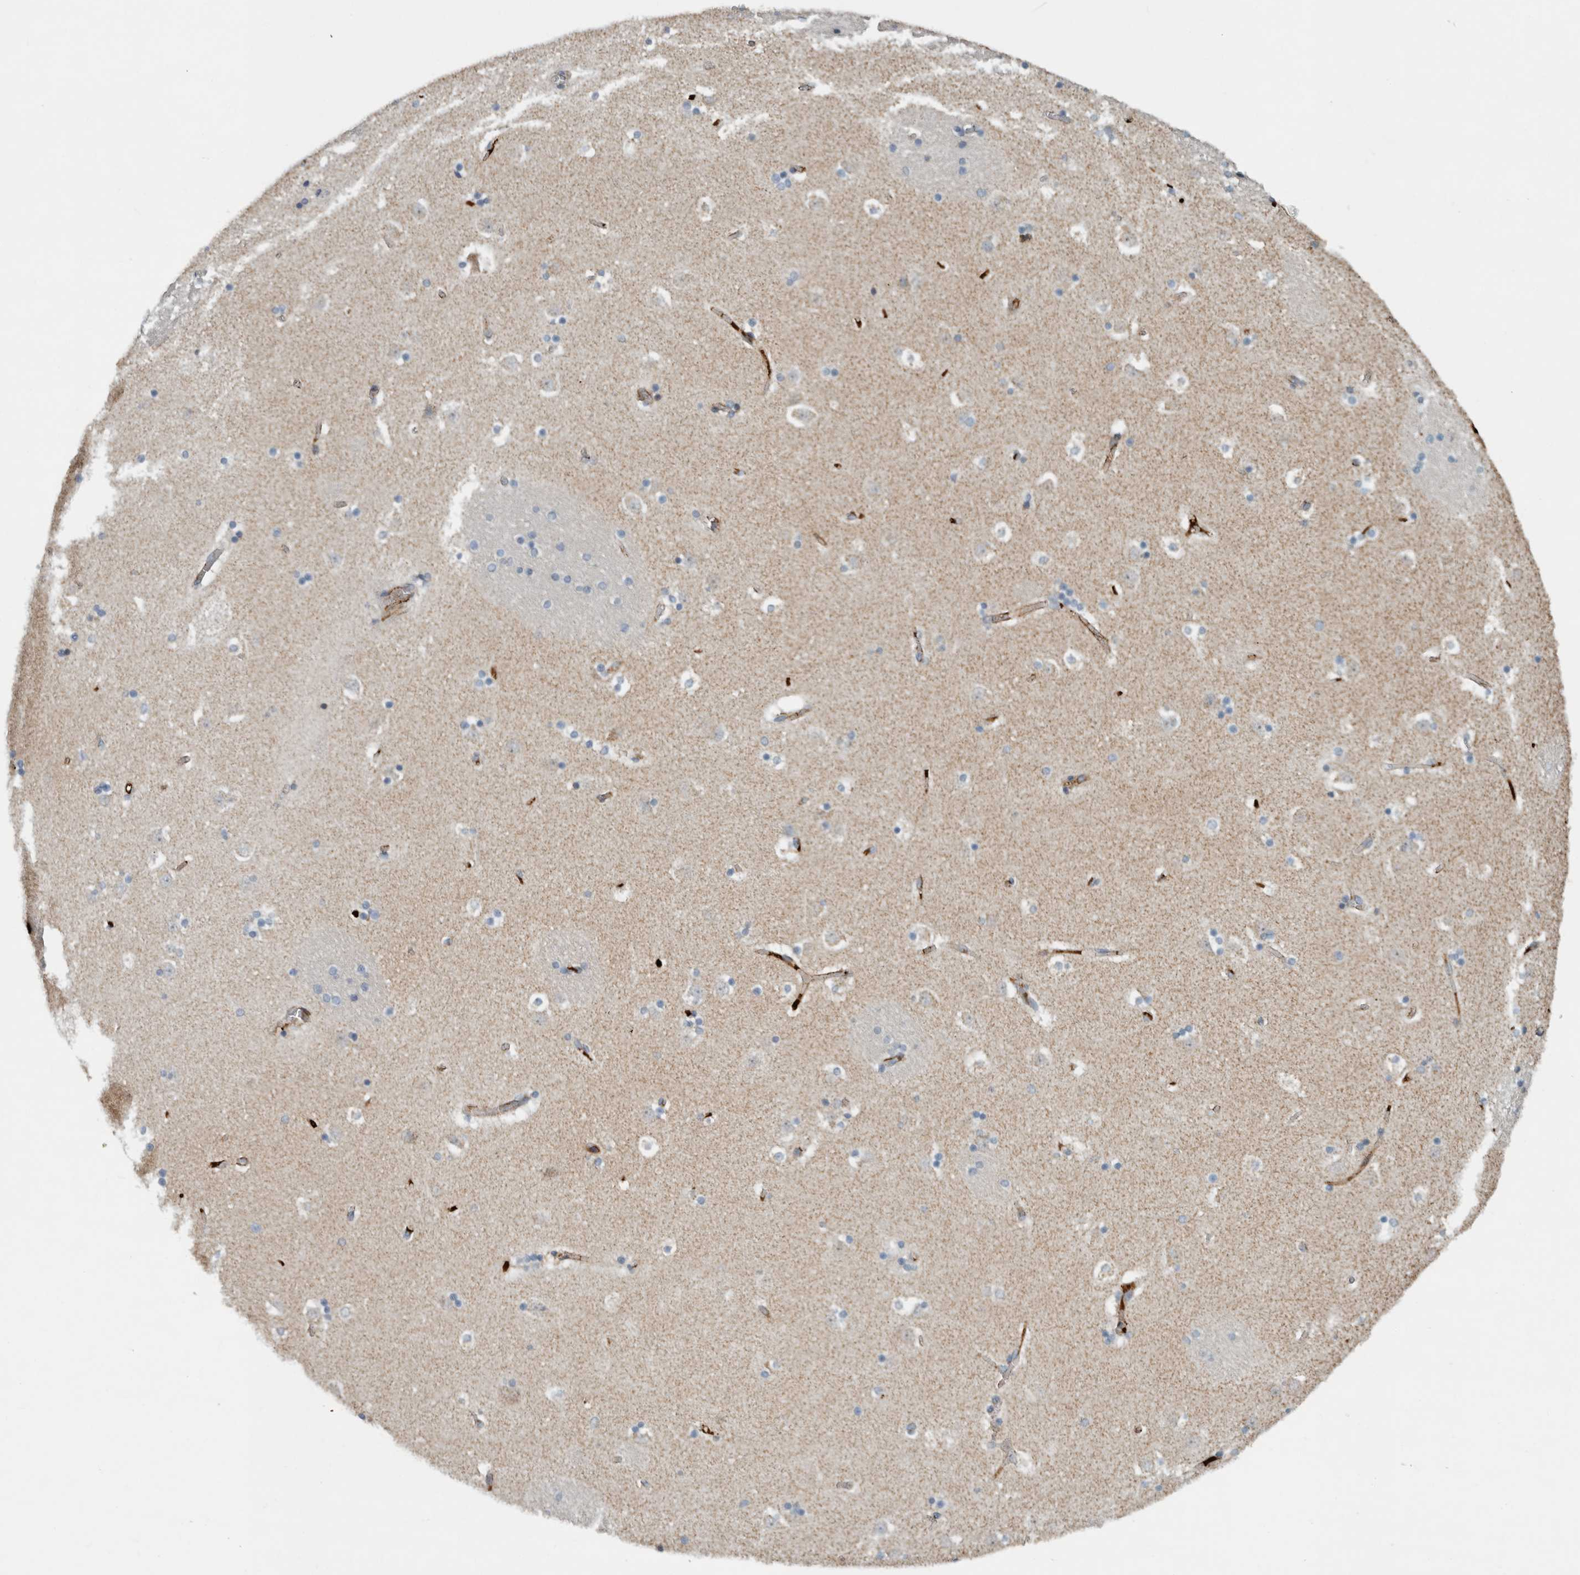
{"staining": {"intensity": "moderate", "quantity": "<25%", "location": "cytoplasmic/membranous"}, "tissue": "caudate", "cell_type": "Glial cells", "image_type": "normal", "snomed": [{"axis": "morphology", "description": "Normal tissue, NOS"}, {"axis": "topography", "description": "Lateral ventricle wall"}], "caption": "Glial cells exhibit moderate cytoplasmic/membranous positivity in approximately <25% of cells in normal caudate. The protein of interest is shown in brown color, while the nuclei are stained blue.", "gene": "FN1", "patient": {"sex": "male", "age": 45}}